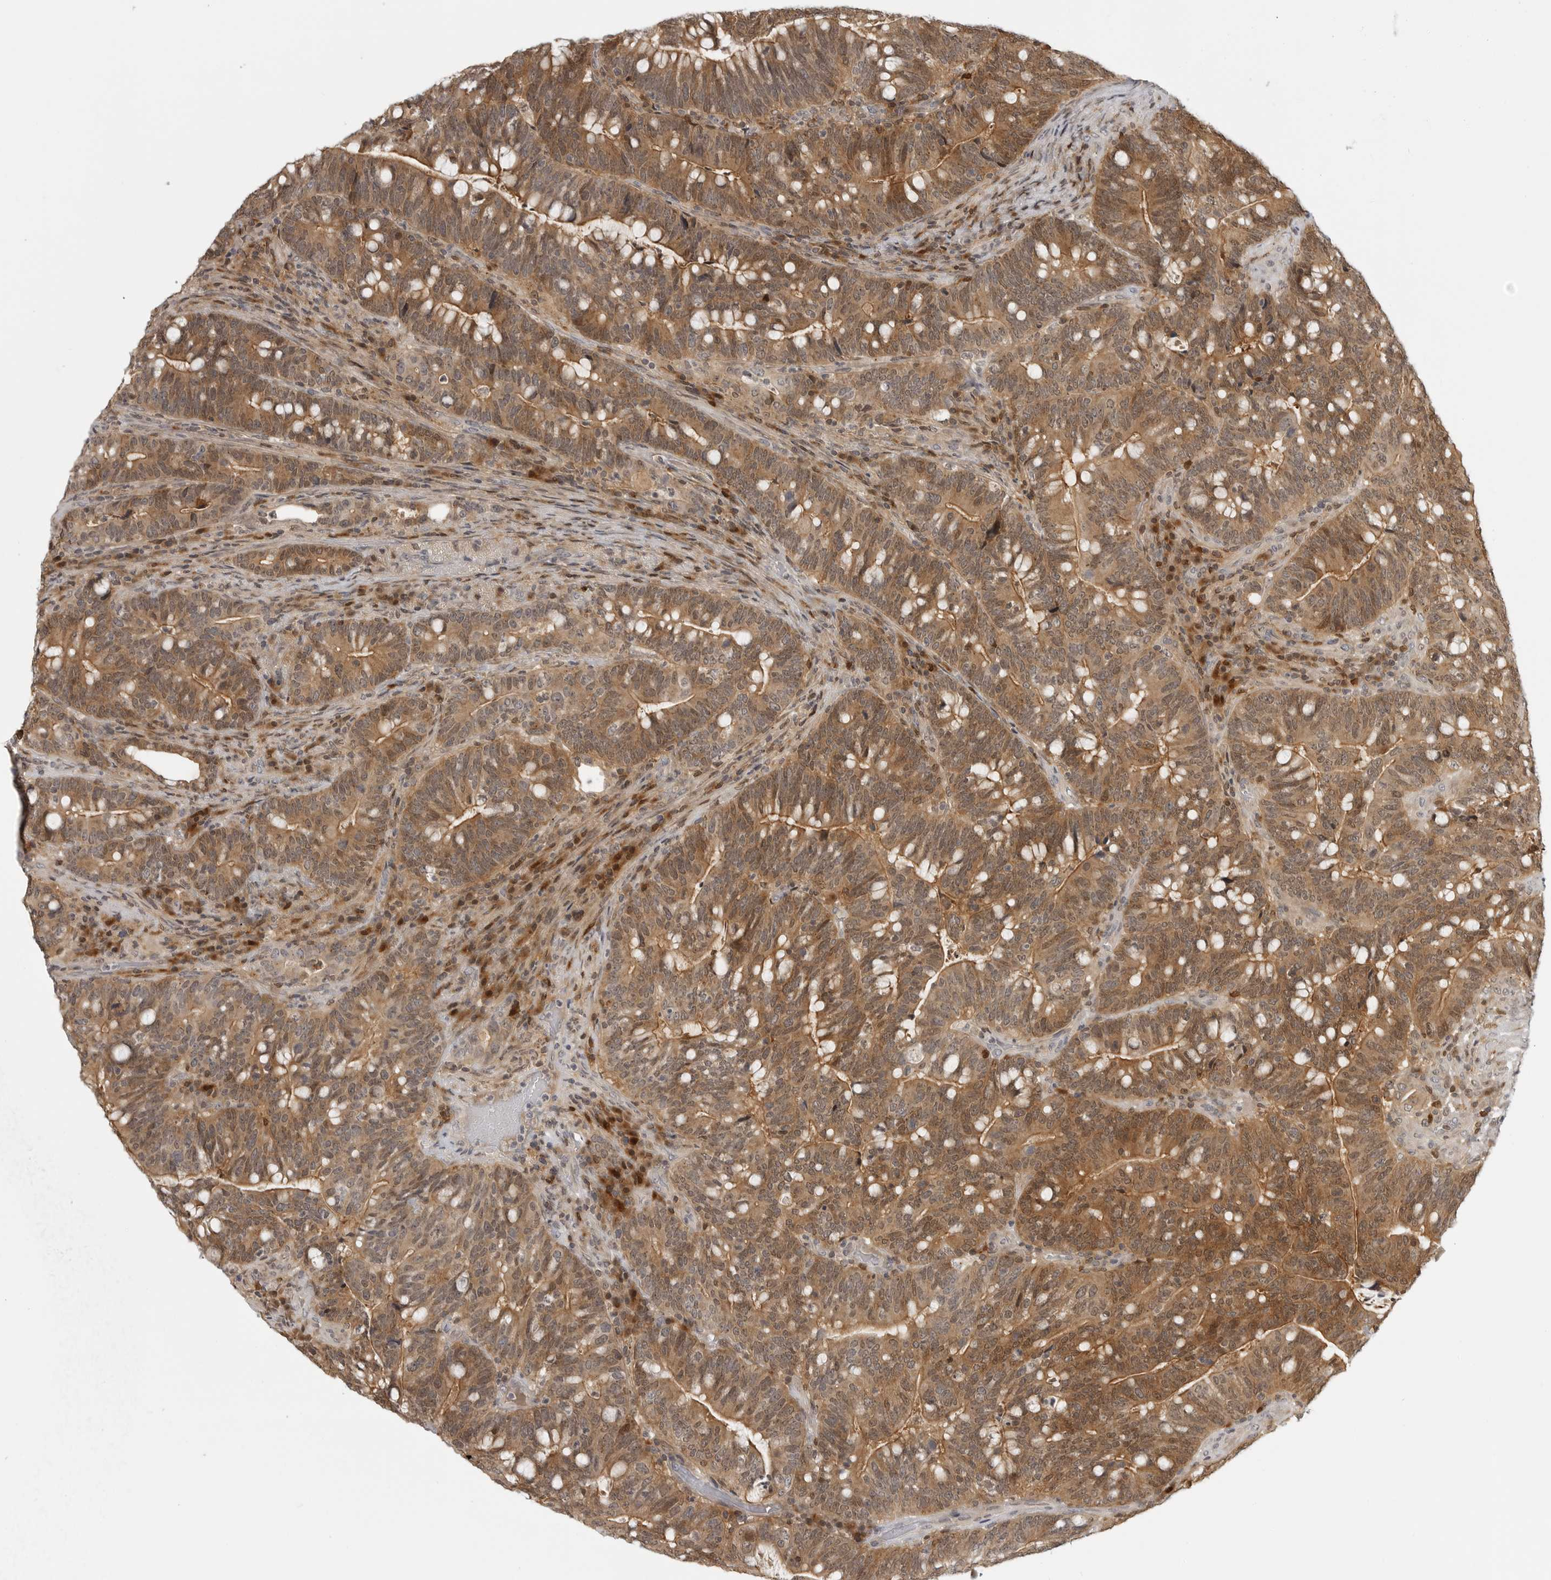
{"staining": {"intensity": "moderate", "quantity": ">75%", "location": "cytoplasmic/membranous,nuclear"}, "tissue": "colorectal cancer", "cell_type": "Tumor cells", "image_type": "cancer", "snomed": [{"axis": "morphology", "description": "Adenocarcinoma, NOS"}, {"axis": "topography", "description": "Colon"}], "caption": "Immunohistochemistry staining of colorectal adenocarcinoma, which demonstrates medium levels of moderate cytoplasmic/membranous and nuclear expression in about >75% of tumor cells indicating moderate cytoplasmic/membranous and nuclear protein positivity. The staining was performed using DAB (3,3'-diaminobenzidine) (brown) for protein detection and nuclei were counterstained in hematoxylin (blue).", "gene": "CTIF", "patient": {"sex": "female", "age": 66}}